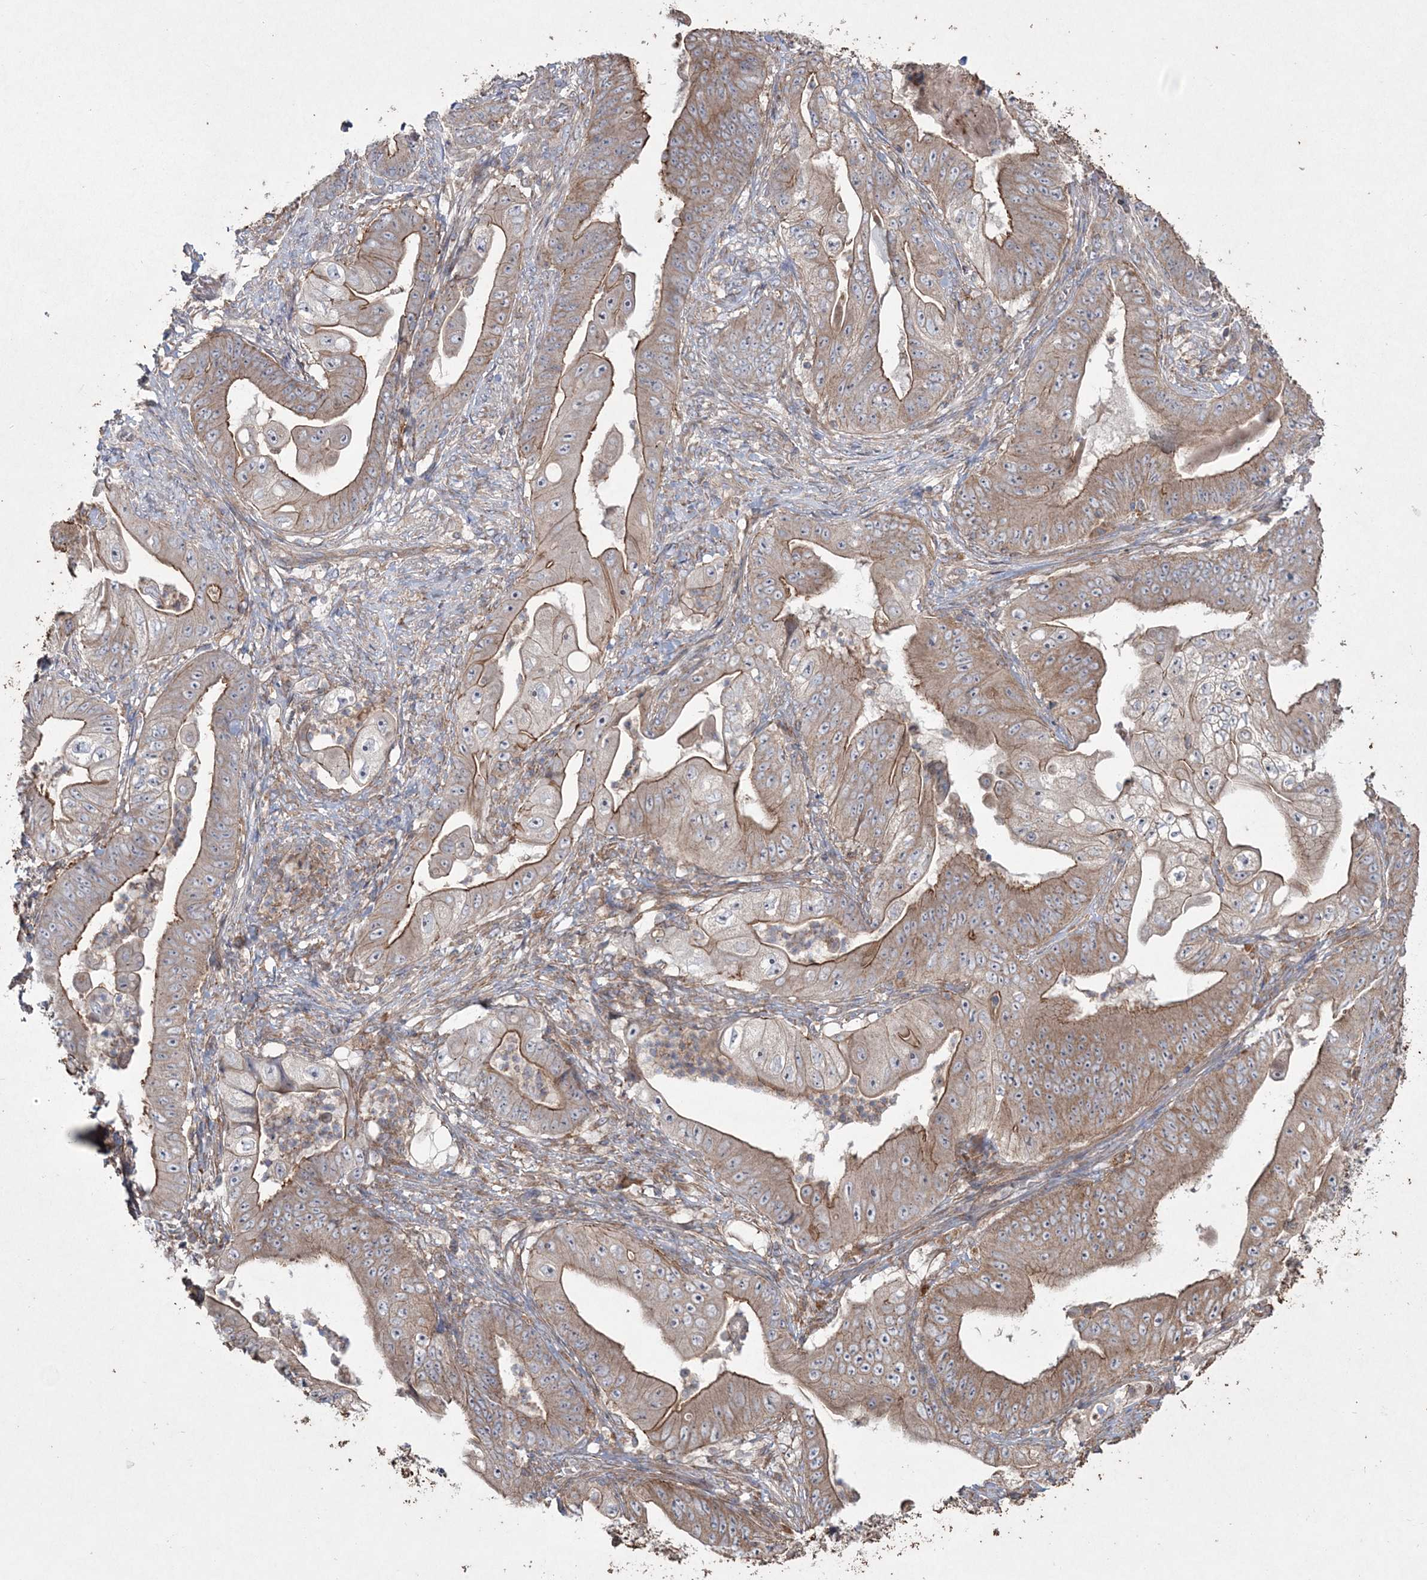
{"staining": {"intensity": "moderate", "quantity": ">75%", "location": "cytoplasmic/membranous"}, "tissue": "stomach cancer", "cell_type": "Tumor cells", "image_type": "cancer", "snomed": [{"axis": "morphology", "description": "Adenocarcinoma, NOS"}, {"axis": "topography", "description": "Stomach"}], "caption": "Human stomach cancer (adenocarcinoma) stained with a brown dye shows moderate cytoplasmic/membranous positive expression in approximately >75% of tumor cells.", "gene": "TTC7A", "patient": {"sex": "female", "age": 73}}